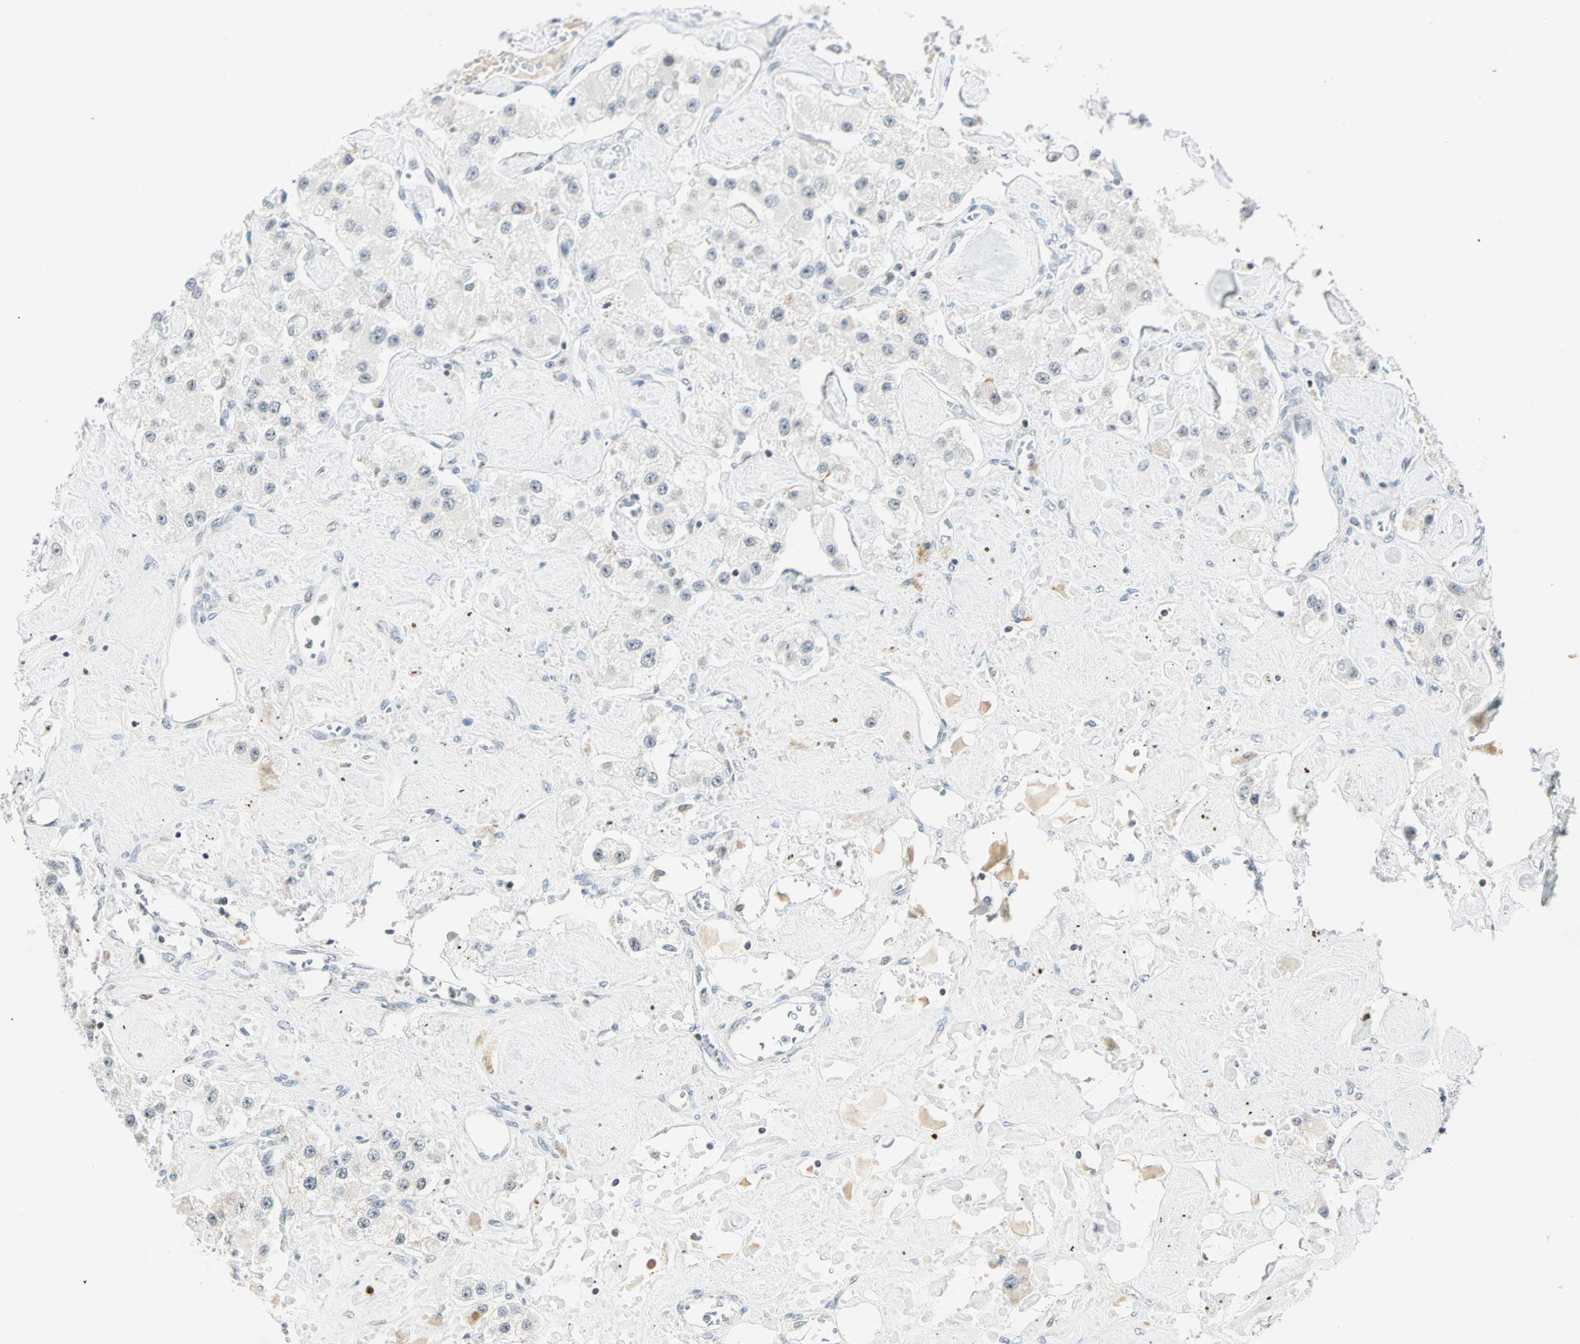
{"staining": {"intensity": "weak", "quantity": "<25%", "location": "nuclear"}, "tissue": "carcinoid", "cell_type": "Tumor cells", "image_type": "cancer", "snomed": [{"axis": "morphology", "description": "Carcinoid, malignant, NOS"}, {"axis": "topography", "description": "Pancreas"}], "caption": "This is an immunohistochemistry image of human carcinoid (malignant). There is no expression in tumor cells.", "gene": "SMAD3", "patient": {"sex": "male", "age": 41}}